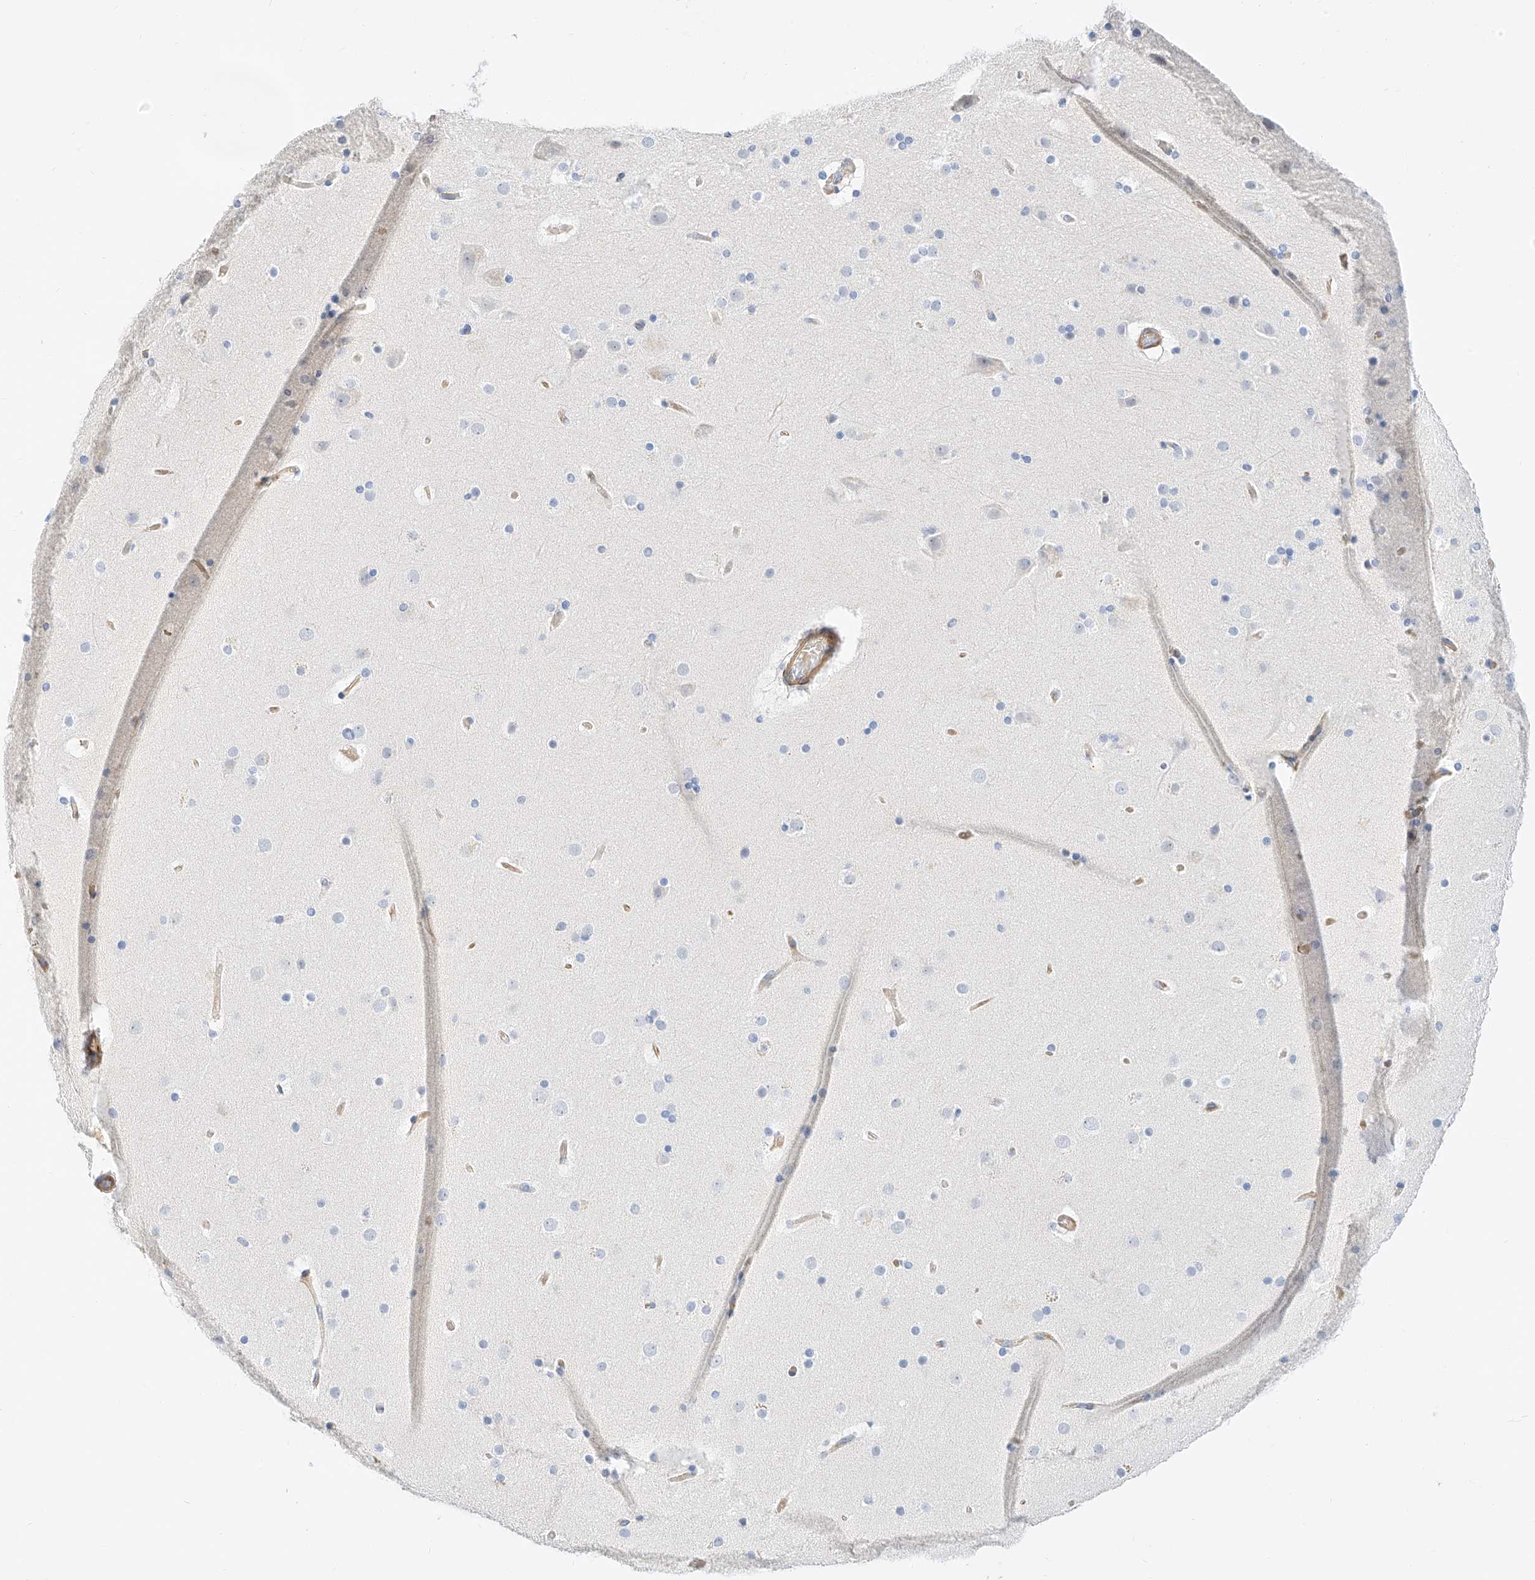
{"staining": {"intensity": "moderate", "quantity": ">75%", "location": "cytoplasmic/membranous"}, "tissue": "cerebral cortex", "cell_type": "Endothelial cells", "image_type": "normal", "snomed": [{"axis": "morphology", "description": "Normal tissue, NOS"}, {"axis": "topography", "description": "Cerebral cortex"}], "caption": "This photomicrograph reveals IHC staining of benign cerebral cortex, with medium moderate cytoplasmic/membranous expression in about >75% of endothelial cells.", "gene": "CDCP2", "patient": {"sex": "male", "age": 57}}